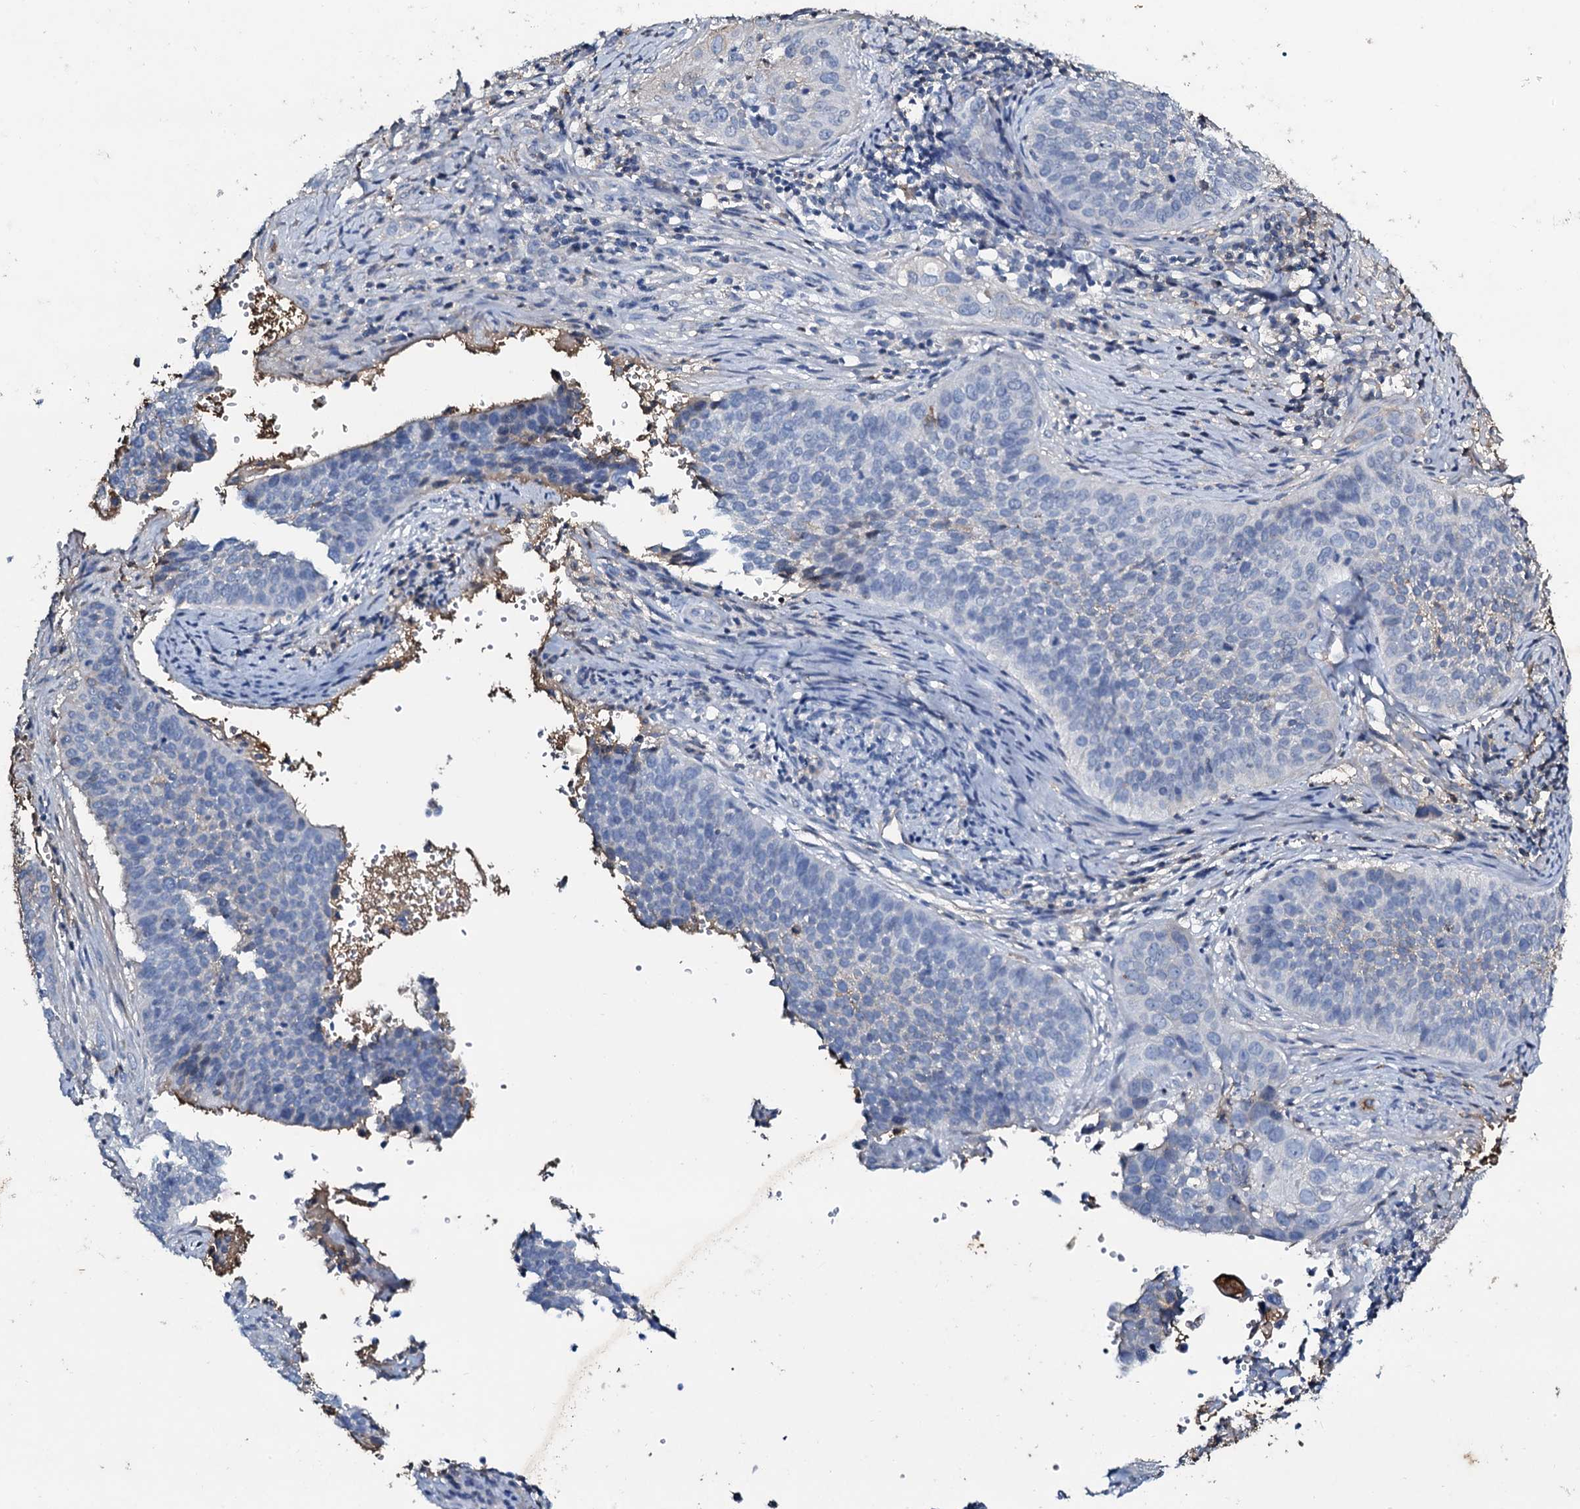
{"staining": {"intensity": "negative", "quantity": "none", "location": "none"}, "tissue": "cervical cancer", "cell_type": "Tumor cells", "image_type": "cancer", "snomed": [{"axis": "morphology", "description": "Squamous cell carcinoma, NOS"}, {"axis": "topography", "description": "Cervix"}], "caption": "Human cervical cancer (squamous cell carcinoma) stained for a protein using IHC demonstrates no expression in tumor cells.", "gene": "EDN1", "patient": {"sex": "female", "age": 34}}